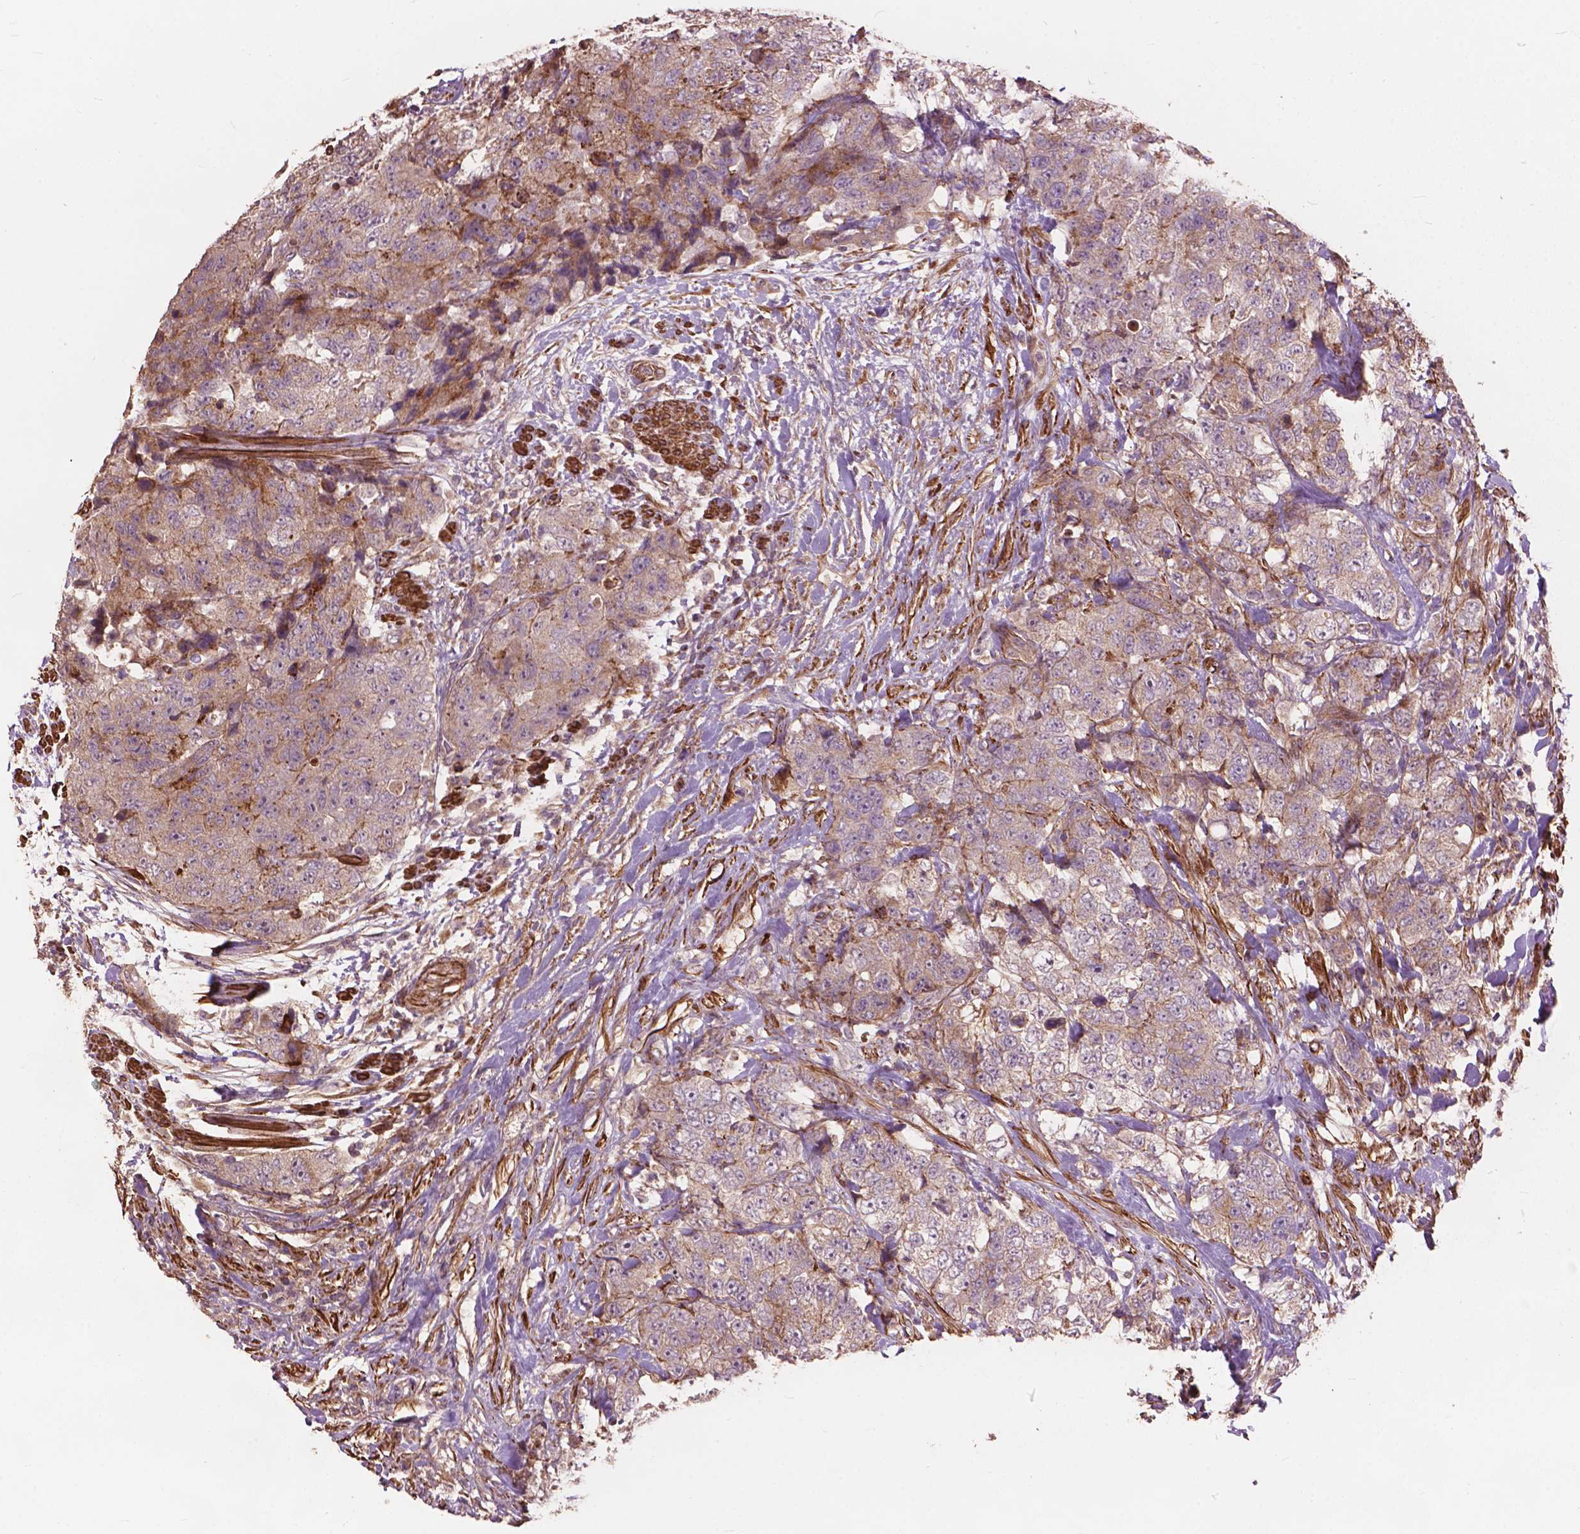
{"staining": {"intensity": "weak", "quantity": "25%-75%", "location": "cytoplasmic/membranous"}, "tissue": "urothelial cancer", "cell_type": "Tumor cells", "image_type": "cancer", "snomed": [{"axis": "morphology", "description": "Urothelial carcinoma, High grade"}, {"axis": "topography", "description": "Urinary bladder"}], "caption": "A brown stain labels weak cytoplasmic/membranous positivity of a protein in human urothelial cancer tumor cells.", "gene": "FNIP1", "patient": {"sex": "female", "age": 78}}